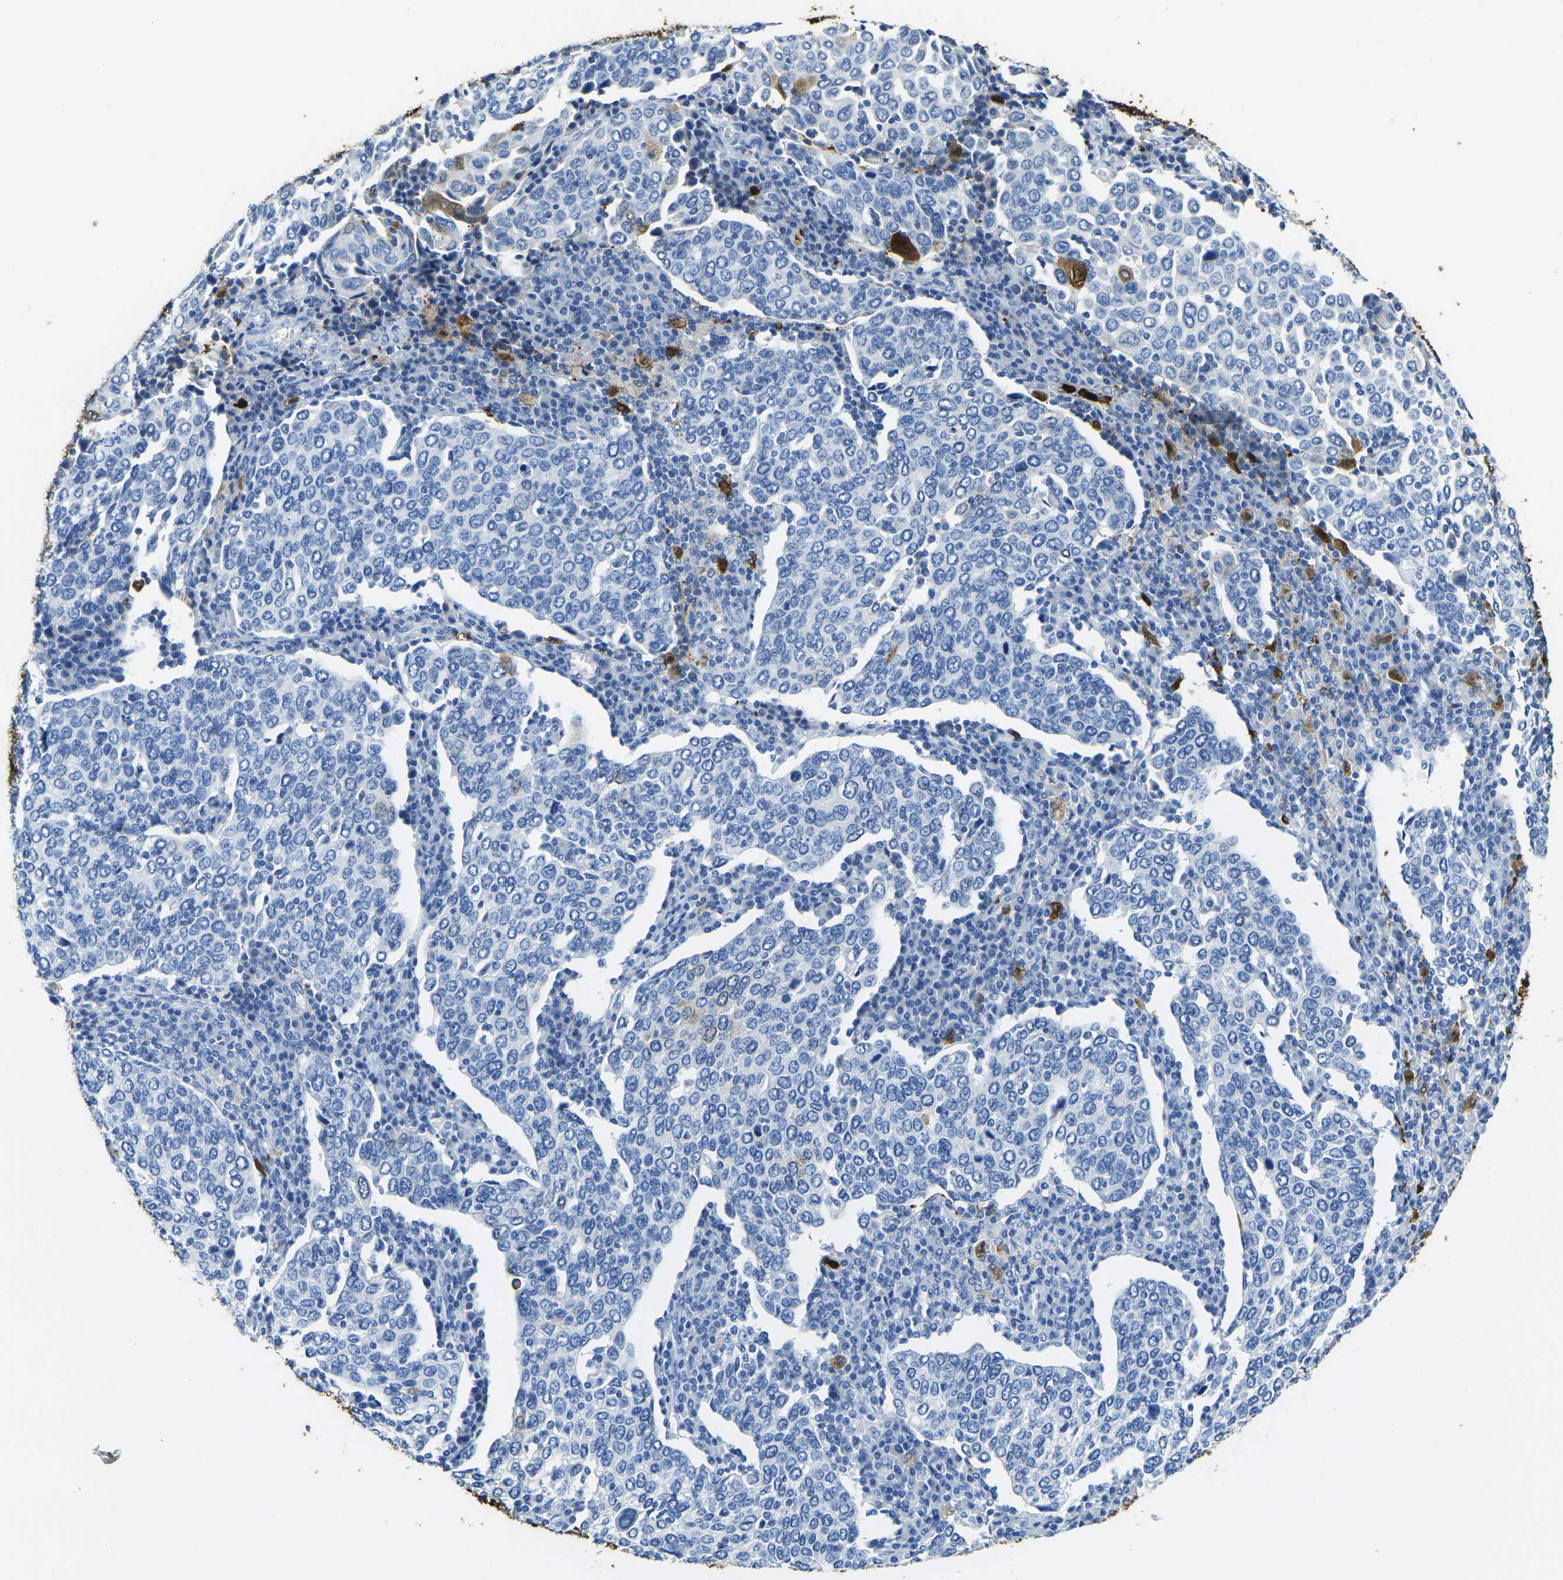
{"staining": {"intensity": "strong", "quantity": "<25%", "location": "cytoplasmic/membranous,nuclear"}, "tissue": "cervical cancer", "cell_type": "Tumor cells", "image_type": "cancer", "snomed": [{"axis": "morphology", "description": "Squamous cell carcinoma, NOS"}, {"axis": "topography", "description": "Cervix"}], "caption": "Brown immunohistochemical staining in cervical squamous cell carcinoma shows strong cytoplasmic/membranous and nuclear expression in about <25% of tumor cells.", "gene": "S100A9", "patient": {"sex": "female", "age": 40}}